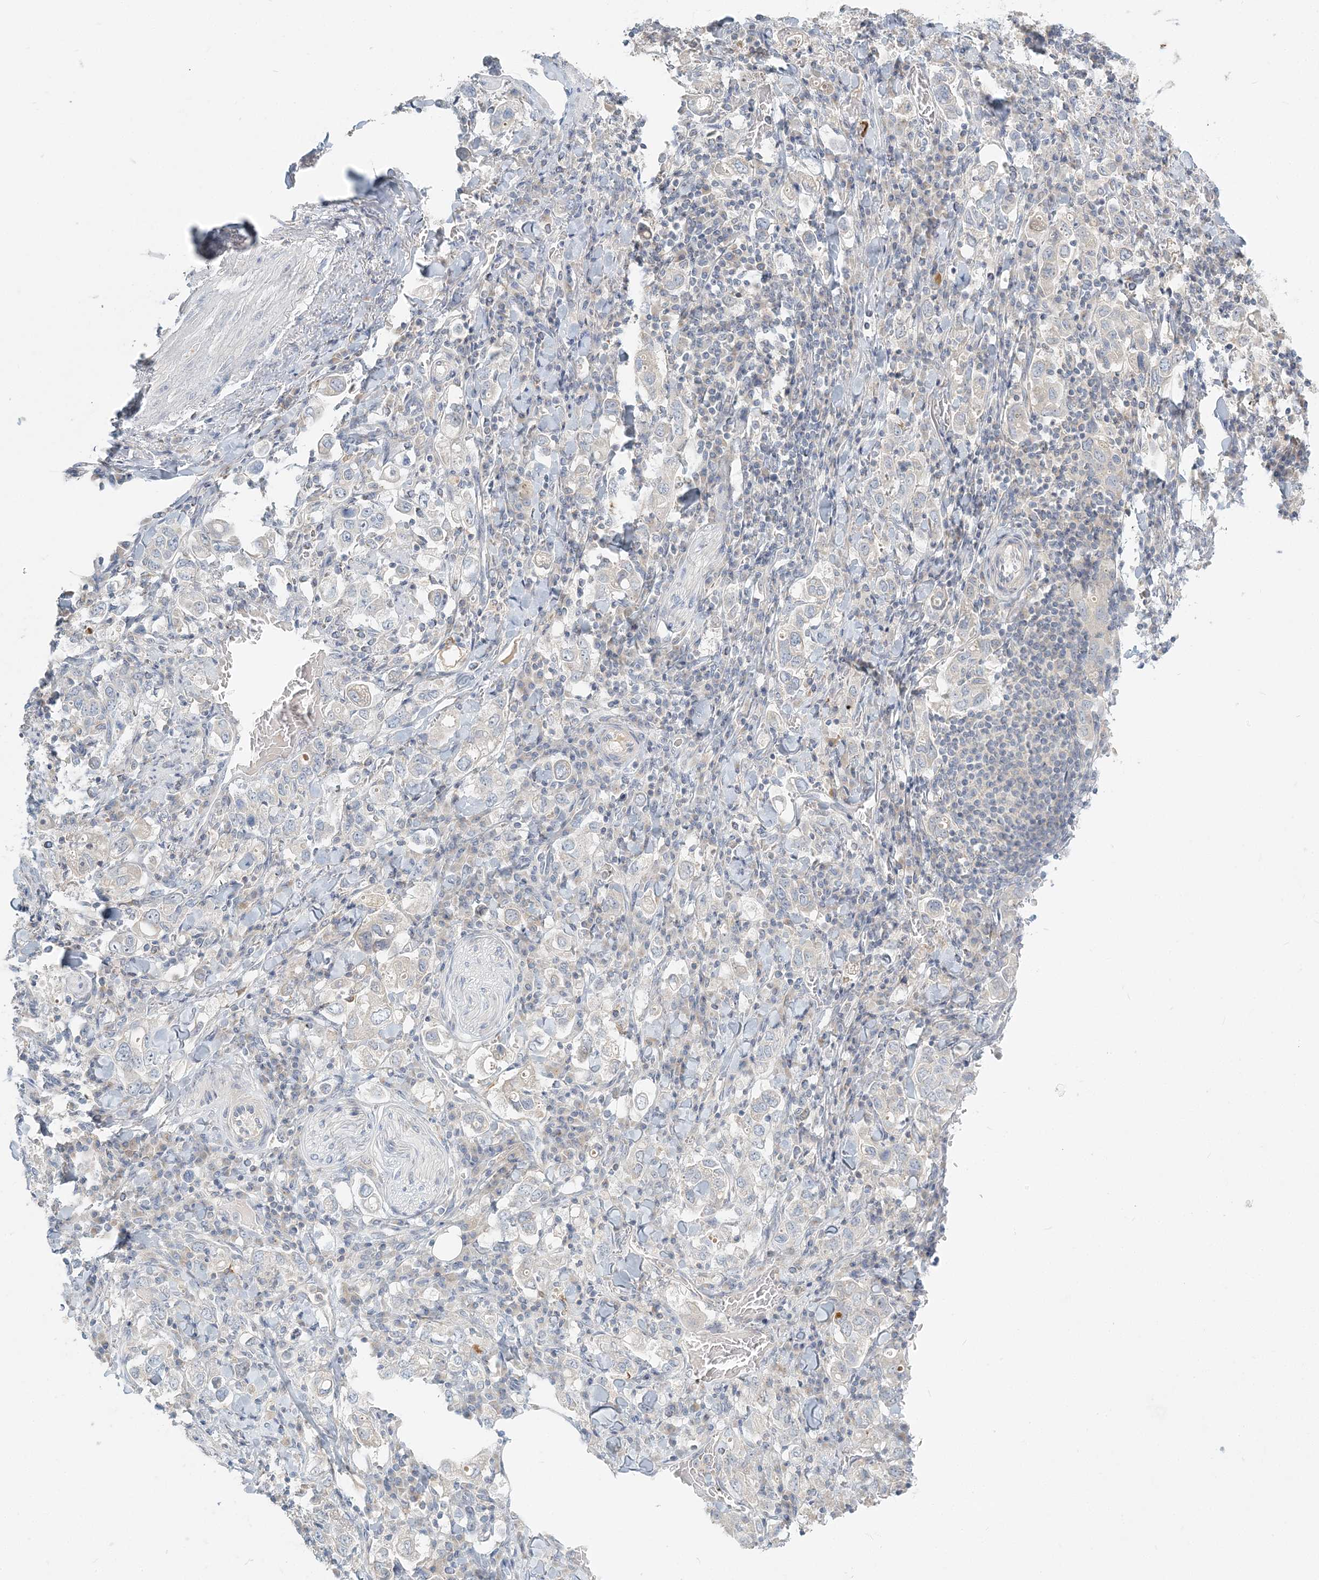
{"staining": {"intensity": "negative", "quantity": "none", "location": "none"}, "tissue": "stomach cancer", "cell_type": "Tumor cells", "image_type": "cancer", "snomed": [{"axis": "morphology", "description": "Adenocarcinoma, NOS"}, {"axis": "topography", "description": "Stomach, upper"}], "caption": "The photomicrograph displays no staining of tumor cells in stomach adenocarcinoma.", "gene": "NAA11", "patient": {"sex": "male", "age": 62}}